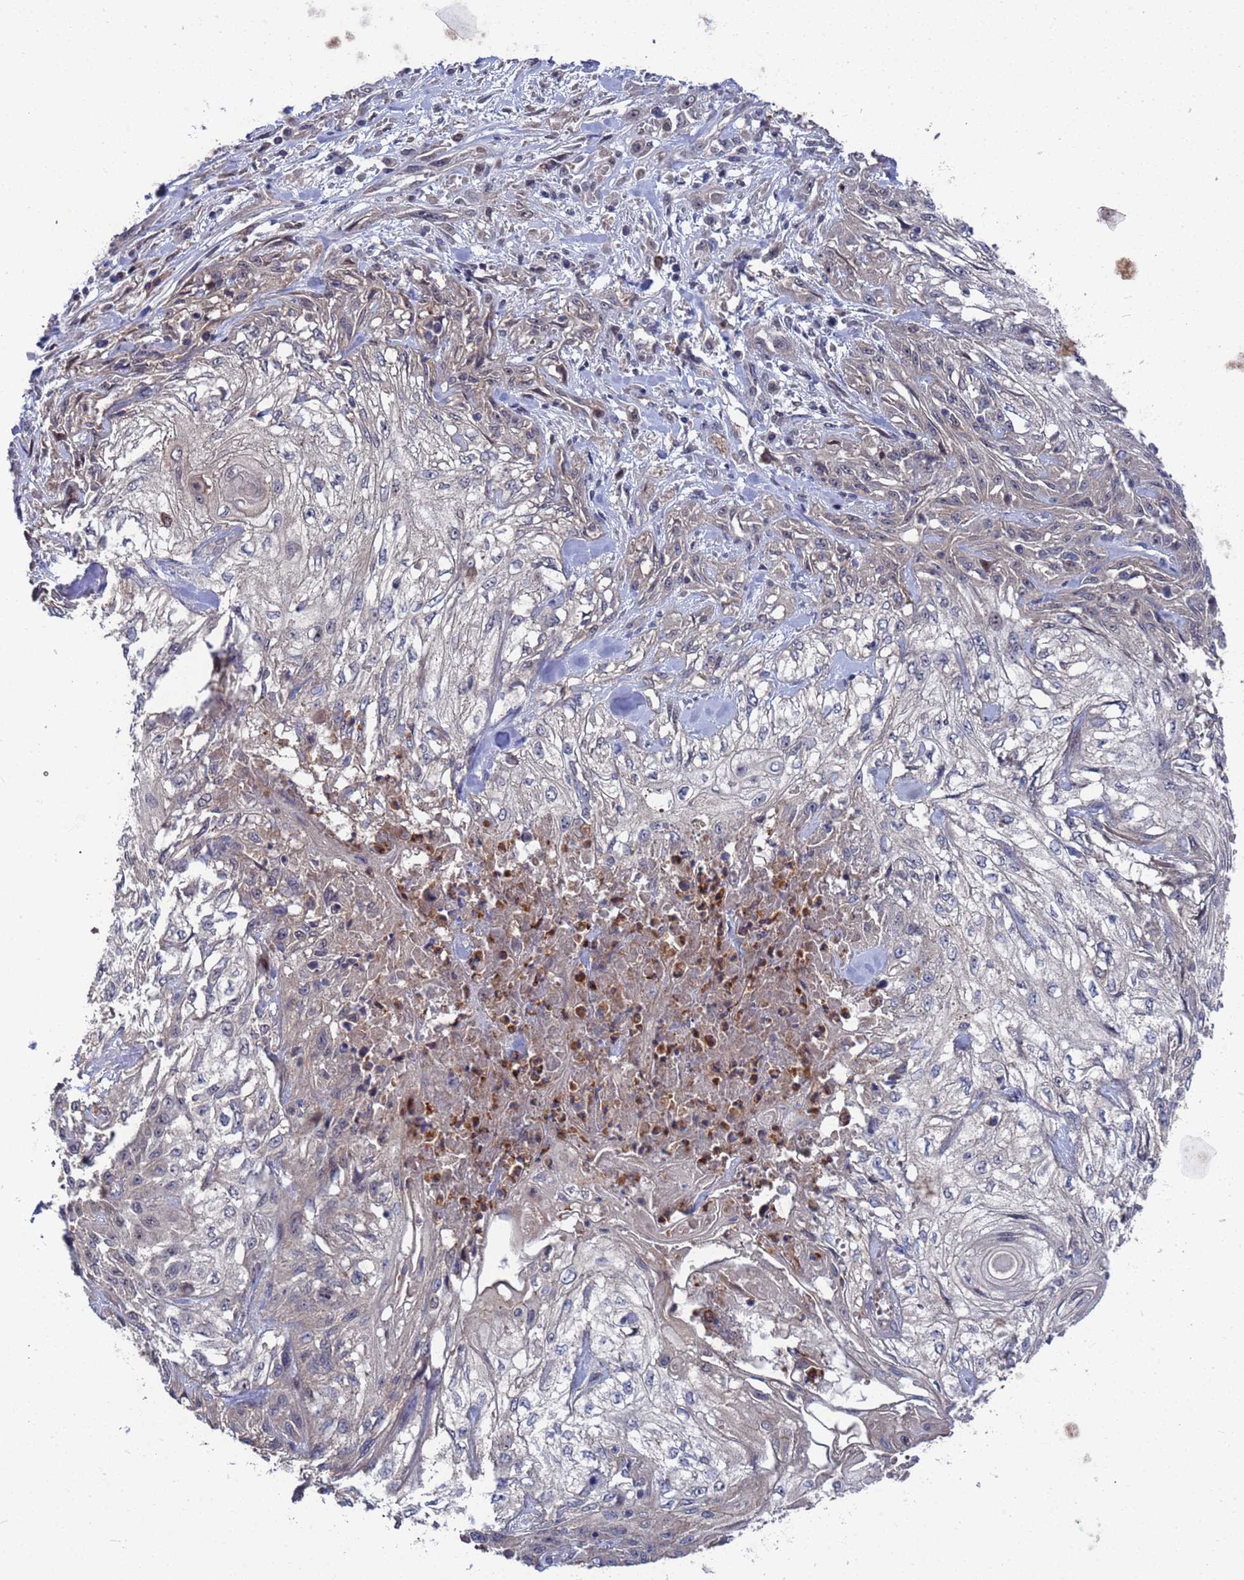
{"staining": {"intensity": "negative", "quantity": "none", "location": "none"}, "tissue": "skin cancer", "cell_type": "Tumor cells", "image_type": "cancer", "snomed": [{"axis": "morphology", "description": "Squamous cell carcinoma, NOS"}, {"axis": "morphology", "description": "Squamous cell carcinoma, metastatic, NOS"}, {"axis": "topography", "description": "Skin"}, {"axis": "topography", "description": "Lymph node"}], "caption": "Immunohistochemical staining of human skin metastatic squamous cell carcinoma exhibits no significant expression in tumor cells.", "gene": "TMBIM6", "patient": {"sex": "male", "age": 75}}